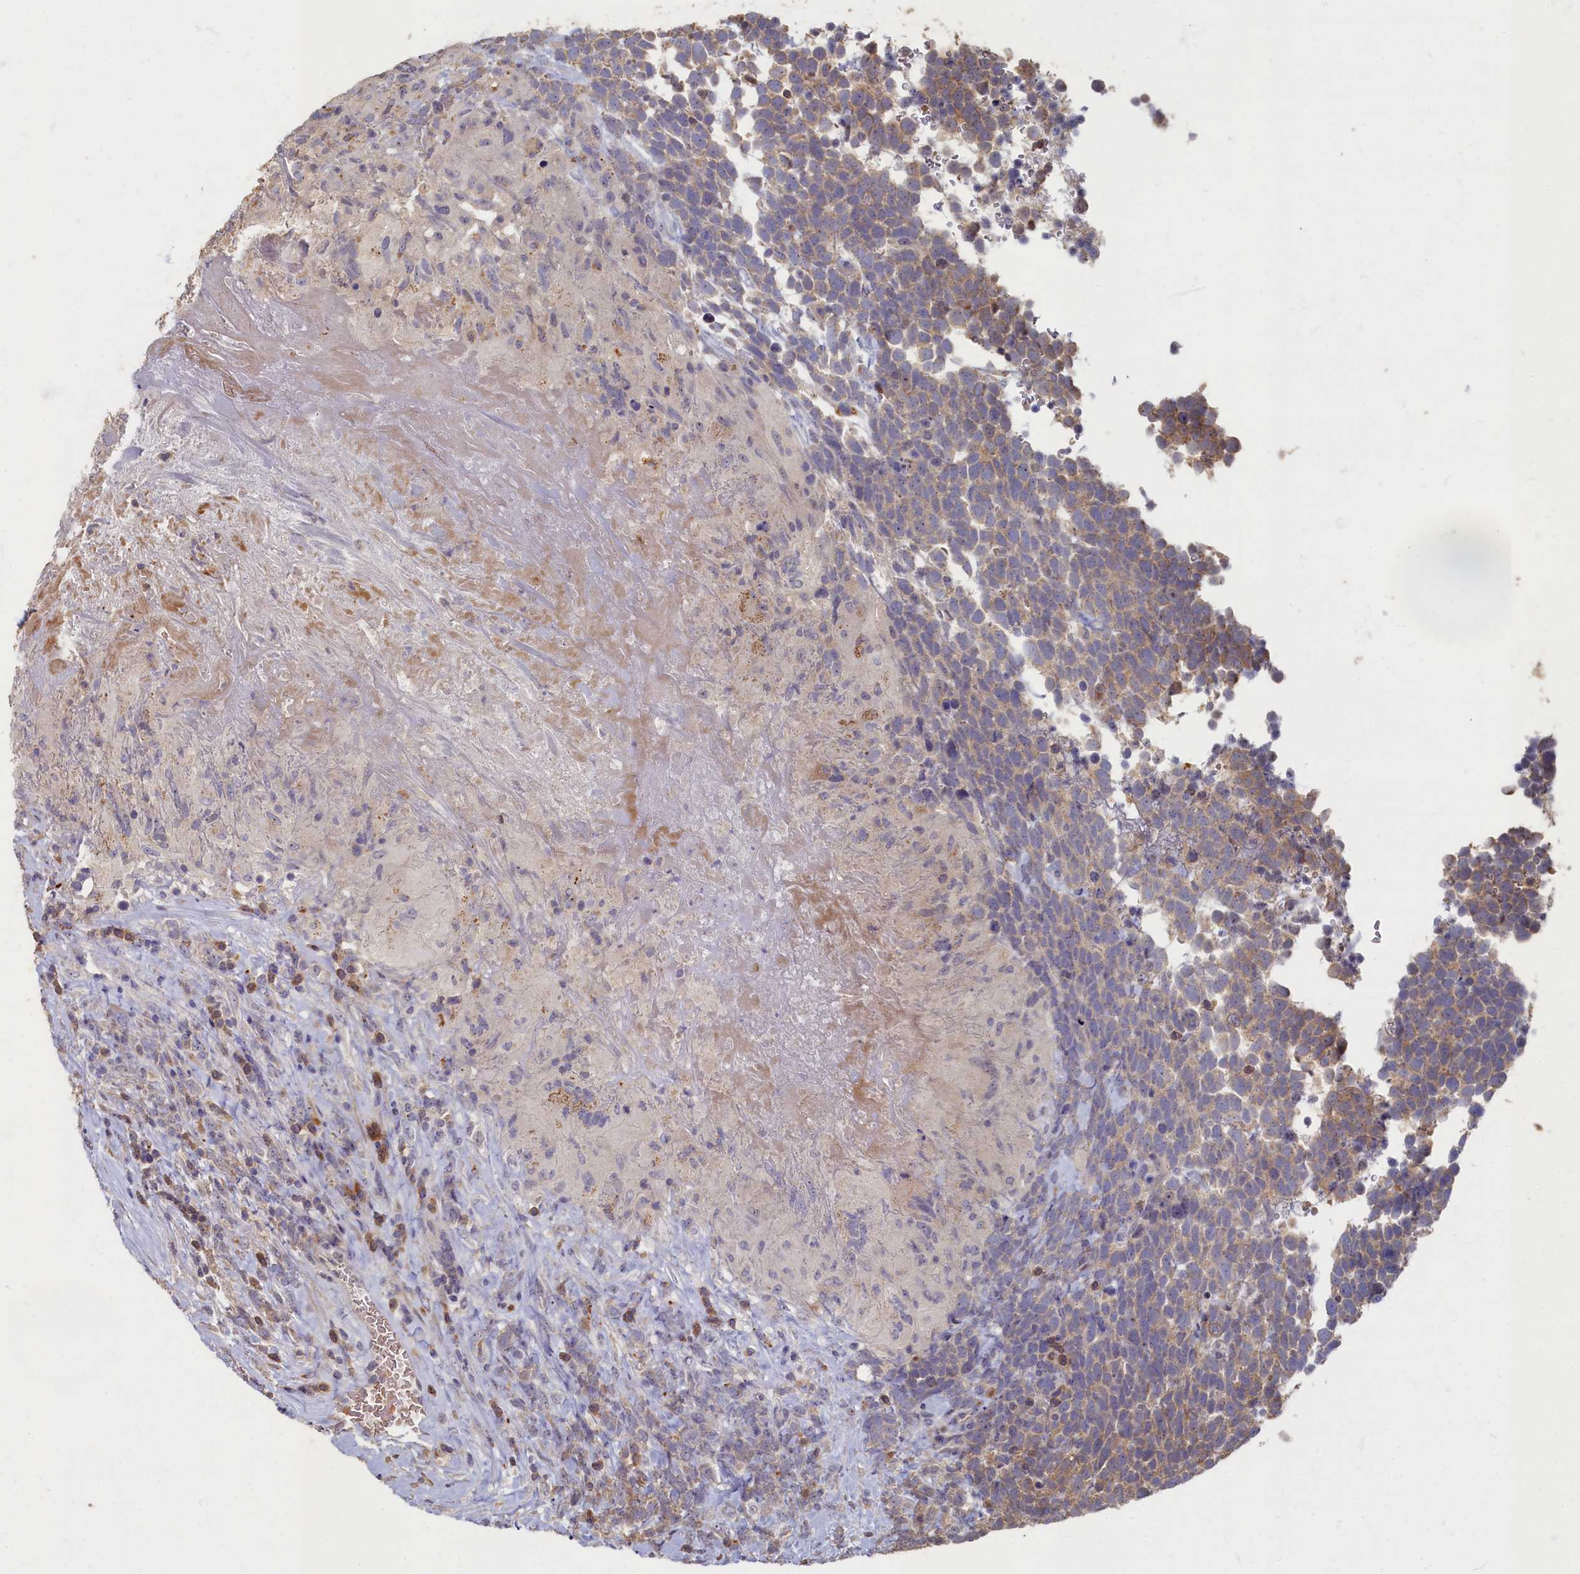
{"staining": {"intensity": "weak", "quantity": ">75%", "location": "cytoplasmic/membranous"}, "tissue": "urothelial cancer", "cell_type": "Tumor cells", "image_type": "cancer", "snomed": [{"axis": "morphology", "description": "Urothelial carcinoma, High grade"}, {"axis": "topography", "description": "Urinary bladder"}], "caption": "DAB immunohistochemical staining of urothelial carcinoma (high-grade) exhibits weak cytoplasmic/membranous protein staining in approximately >75% of tumor cells.", "gene": "HUNK", "patient": {"sex": "female", "age": 82}}